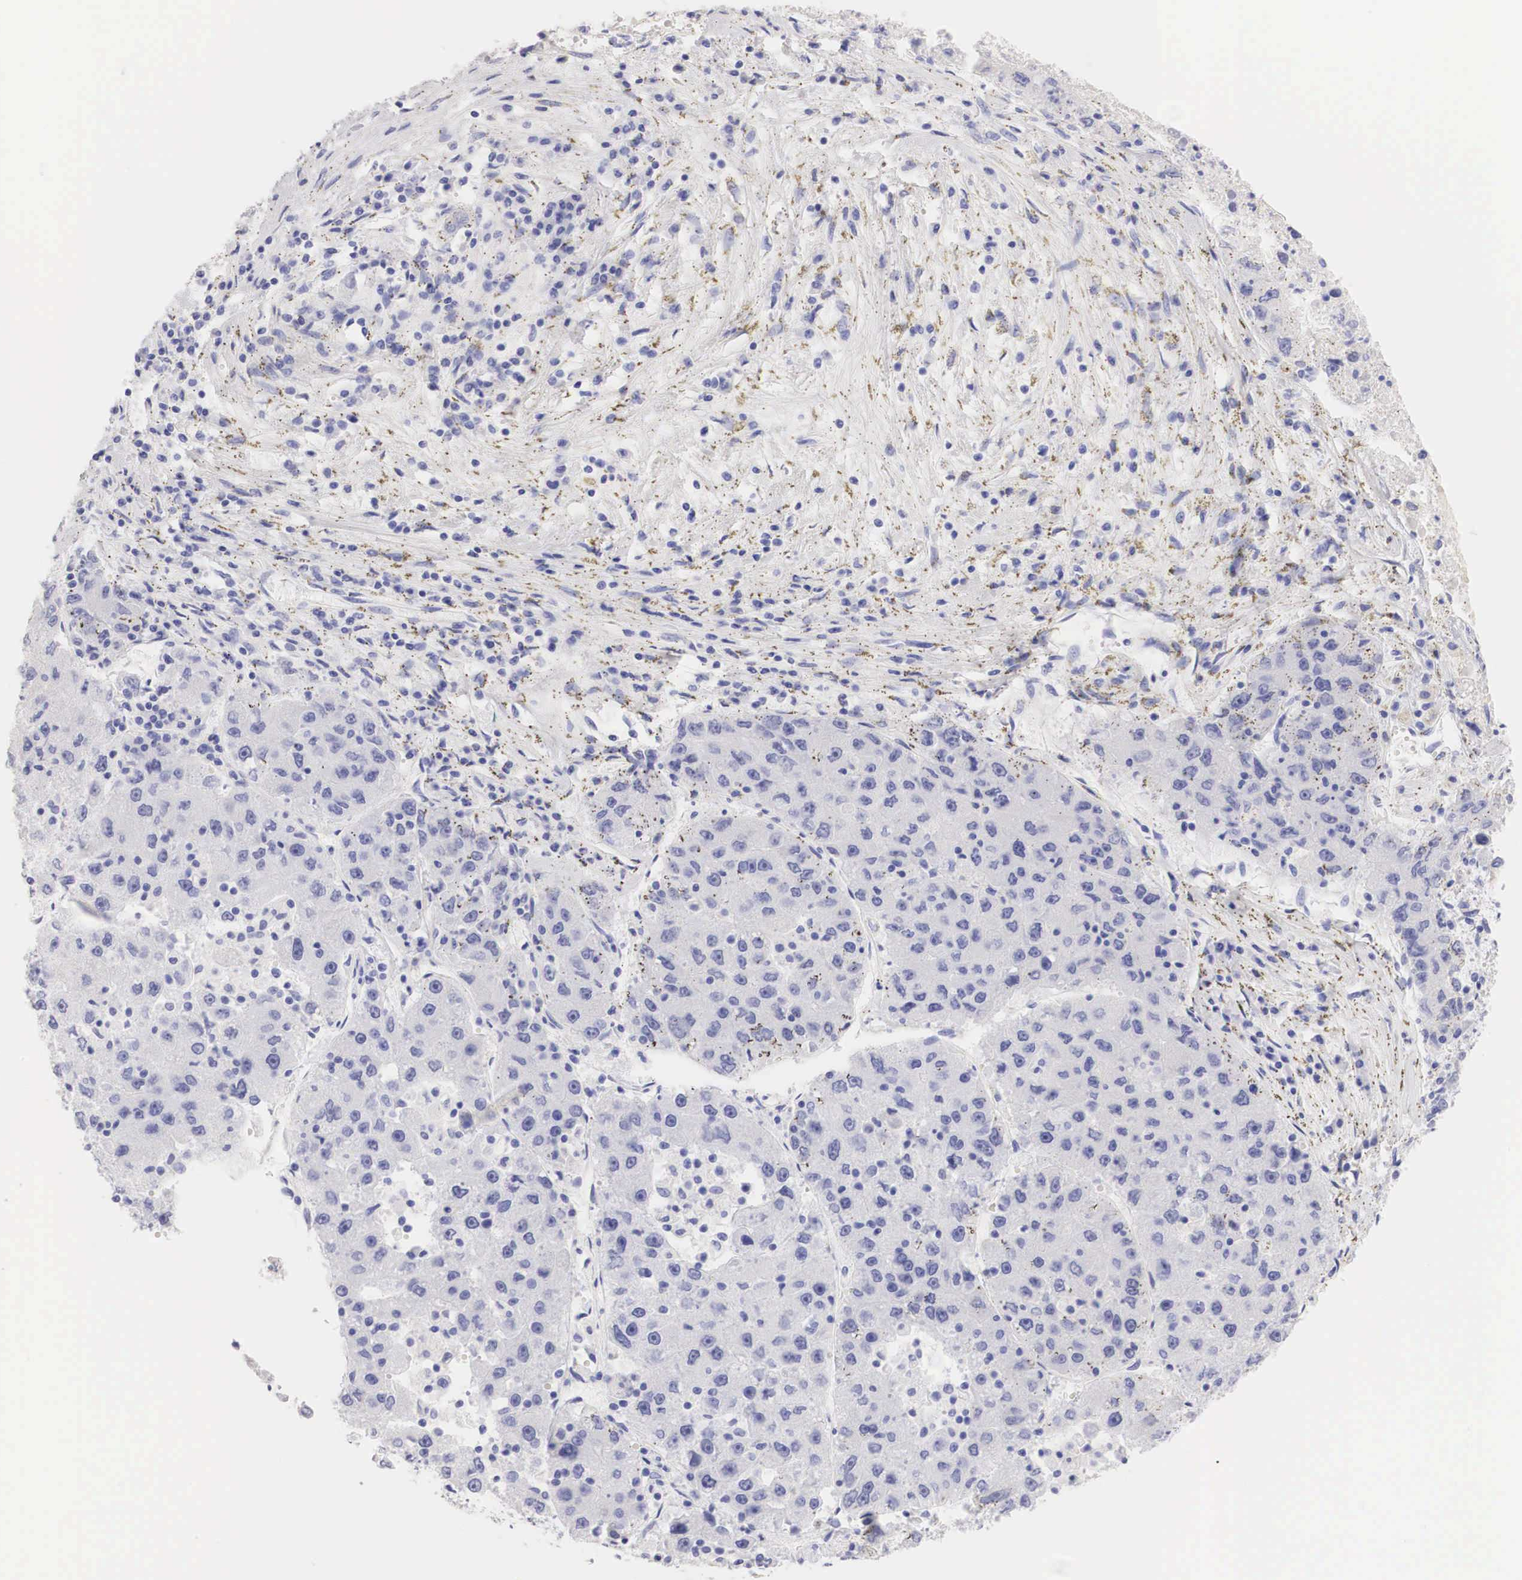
{"staining": {"intensity": "negative", "quantity": "none", "location": "none"}, "tissue": "liver cancer", "cell_type": "Tumor cells", "image_type": "cancer", "snomed": [{"axis": "morphology", "description": "Carcinoma, Hepatocellular, NOS"}, {"axis": "topography", "description": "Liver"}], "caption": "IHC of hepatocellular carcinoma (liver) demonstrates no staining in tumor cells. (Brightfield microscopy of DAB IHC at high magnification).", "gene": "ERBB2", "patient": {"sex": "male", "age": 49}}